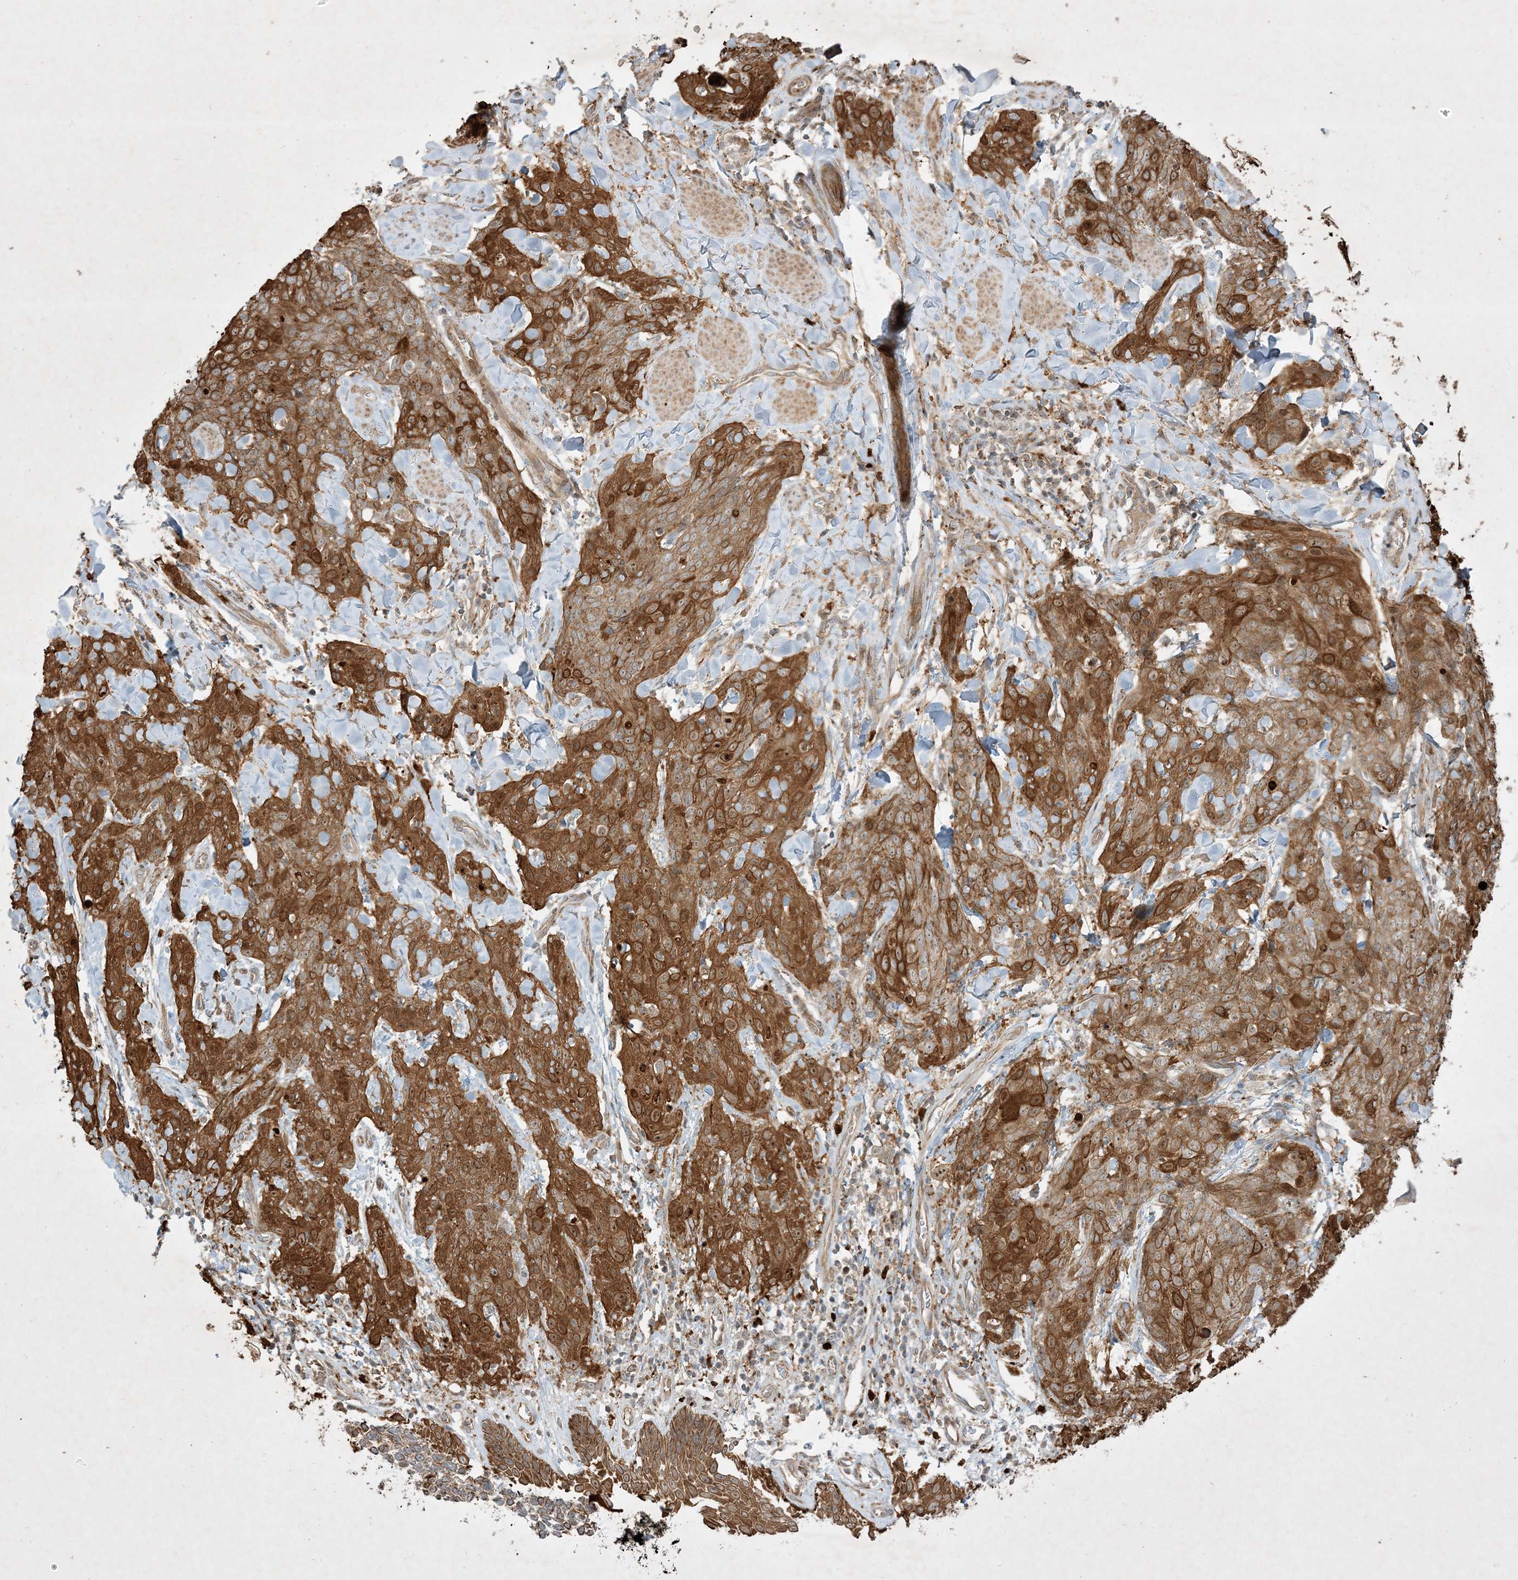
{"staining": {"intensity": "strong", "quantity": ">75%", "location": "cytoplasmic/membranous"}, "tissue": "skin cancer", "cell_type": "Tumor cells", "image_type": "cancer", "snomed": [{"axis": "morphology", "description": "Squamous cell carcinoma, NOS"}, {"axis": "topography", "description": "Skin"}, {"axis": "topography", "description": "Vulva"}], "caption": "IHC of human skin cancer (squamous cell carcinoma) exhibits high levels of strong cytoplasmic/membranous staining in approximately >75% of tumor cells.", "gene": "IFT57", "patient": {"sex": "female", "age": 85}}